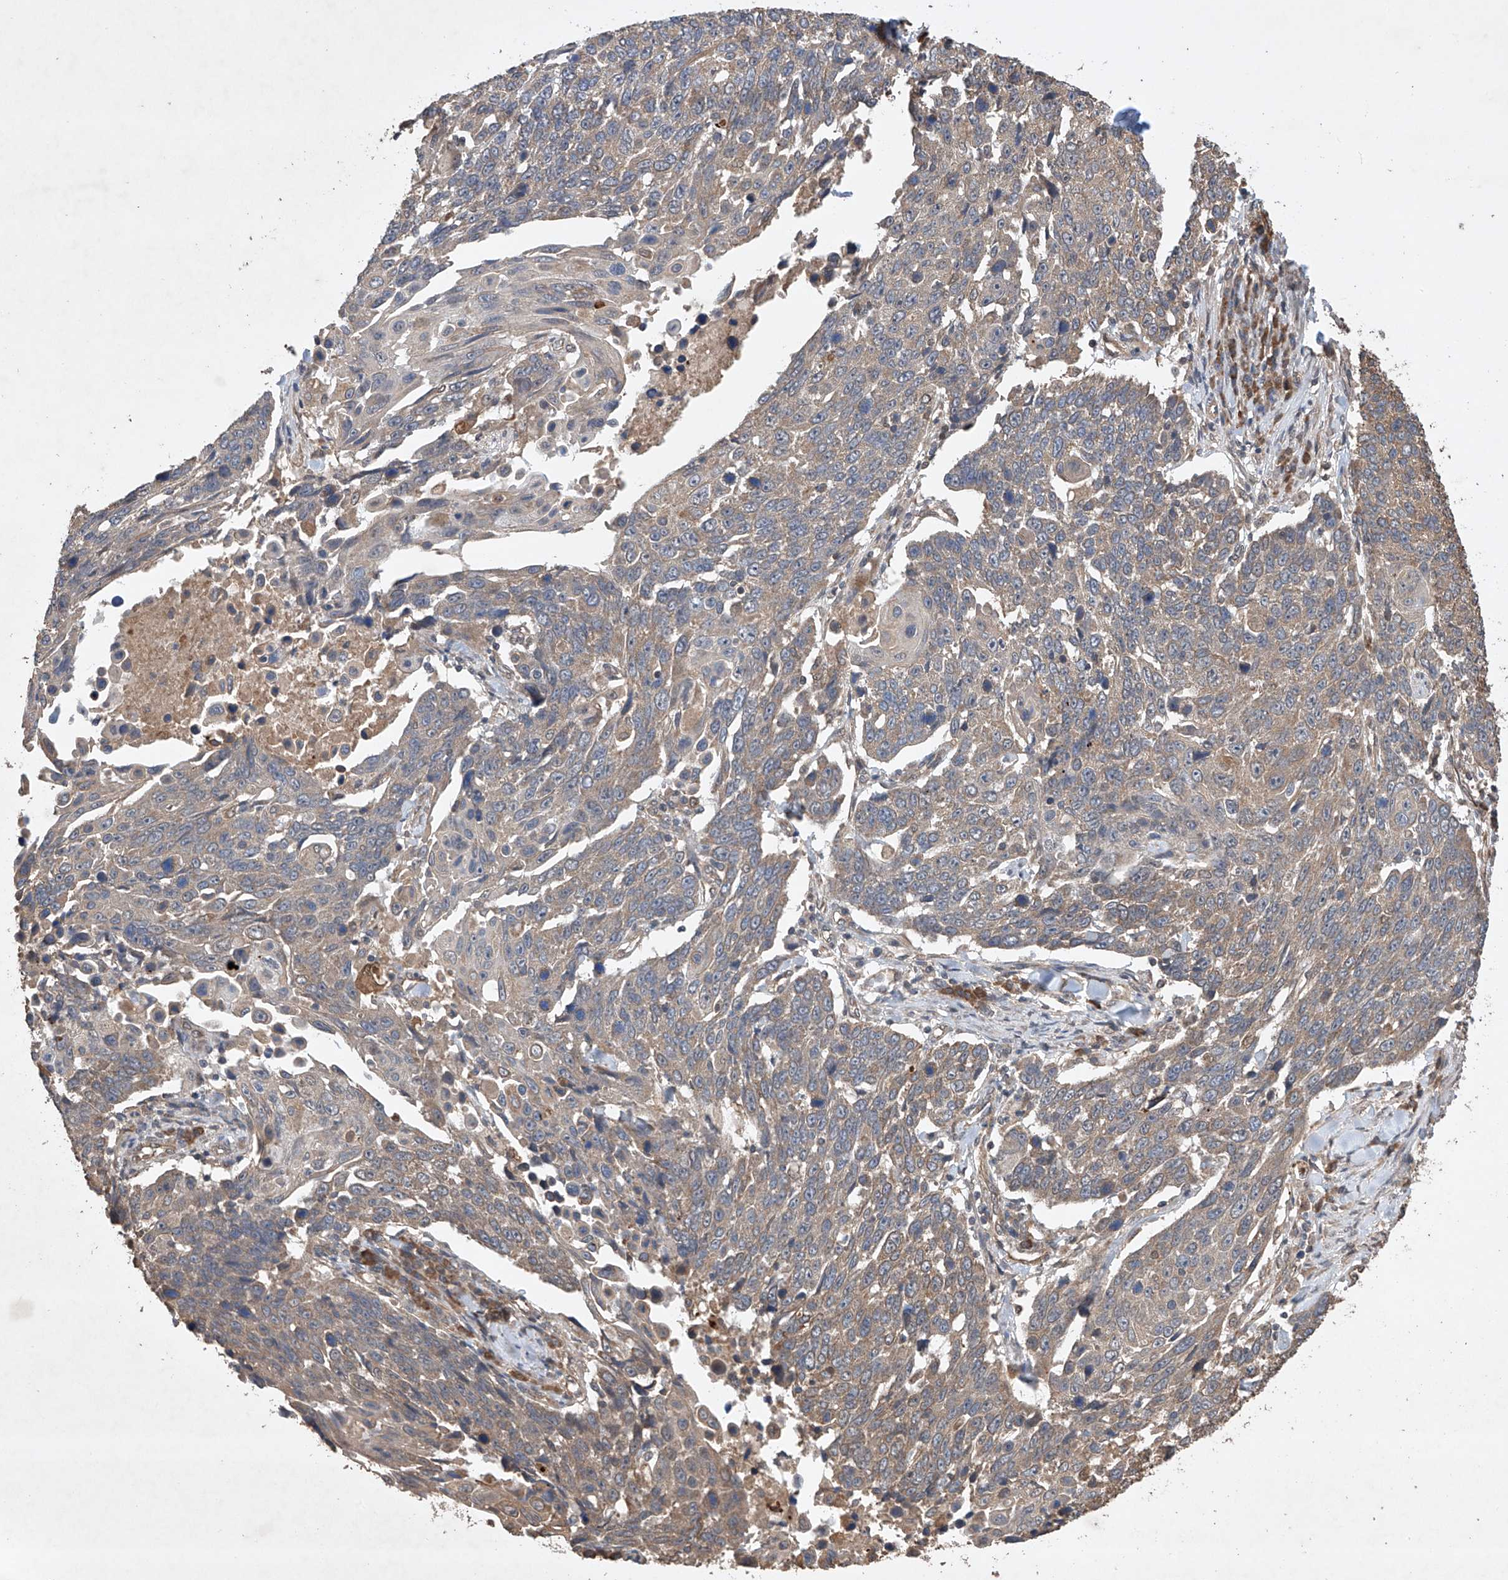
{"staining": {"intensity": "weak", "quantity": ">75%", "location": "cytoplasmic/membranous"}, "tissue": "lung cancer", "cell_type": "Tumor cells", "image_type": "cancer", "snomed": [{"axis": "morphology", "description": "Squamous cell carcinoma, NOS"}, {"axis": "topography", "description": "Lung"}], "caption": "Weak cytoplasmic/membranous expression is present in approximately >75% of tumor cells in squamous cell carcinoma (lung).", "gene": "LURAP1", "patient": {"sex": "male", "age": 66}}